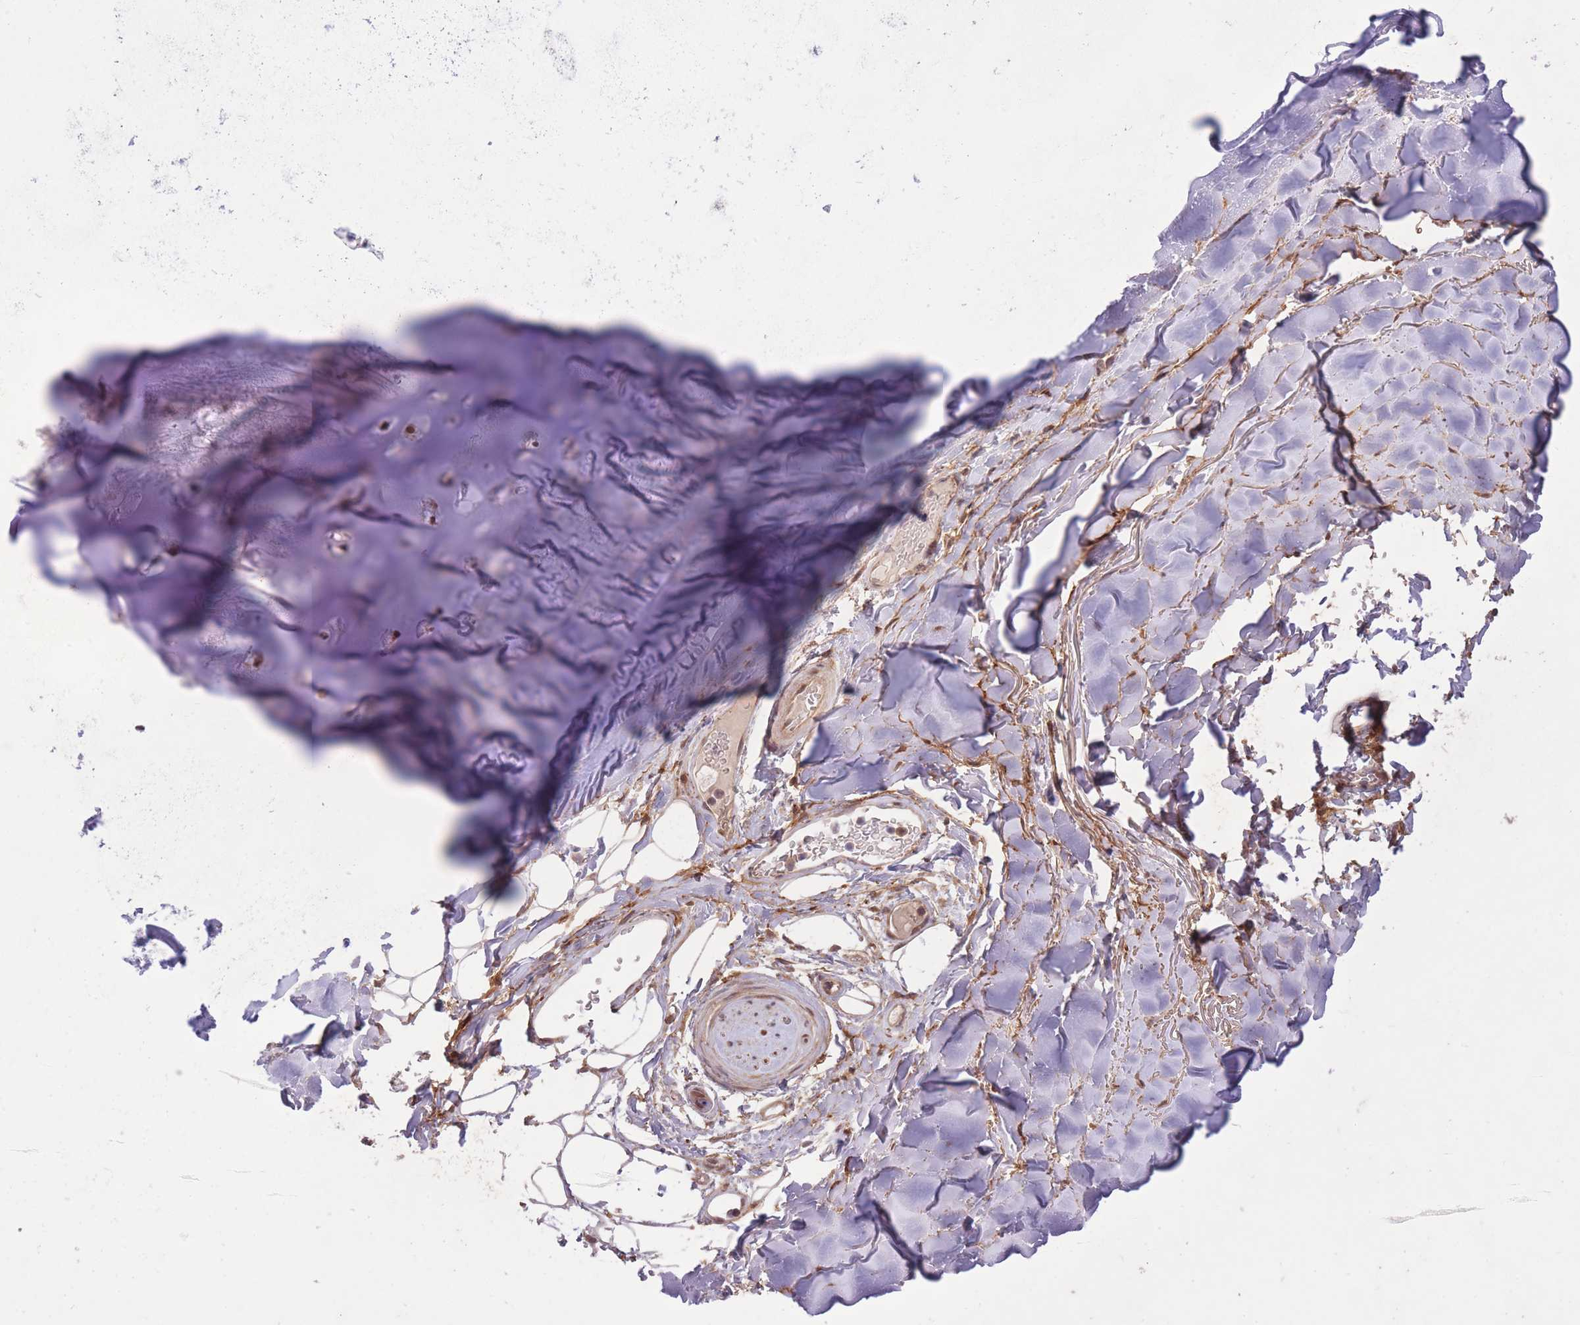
{"staining": {"intensity": "weak", "quantity": "25%-75%", "location": "cytoplasmic/membranous"}, "tissue": "adipose tissue", "cell_type": "Adipocytes", "image_type": "normal", "snomed": [{"axis": "morphology", "description": "Normal tissue, NOS"}, {"axis": "topography", "description": "Cartilage tissue"}], "caption": "Adipose tissue stained for a protein shows weak cytoplasmic/membranous positivity in adipocytes. (IHC, brightfield microscopy, high magnification).", "gene": "ZNF391", "patient": {"sex": "male", "age": 80}}